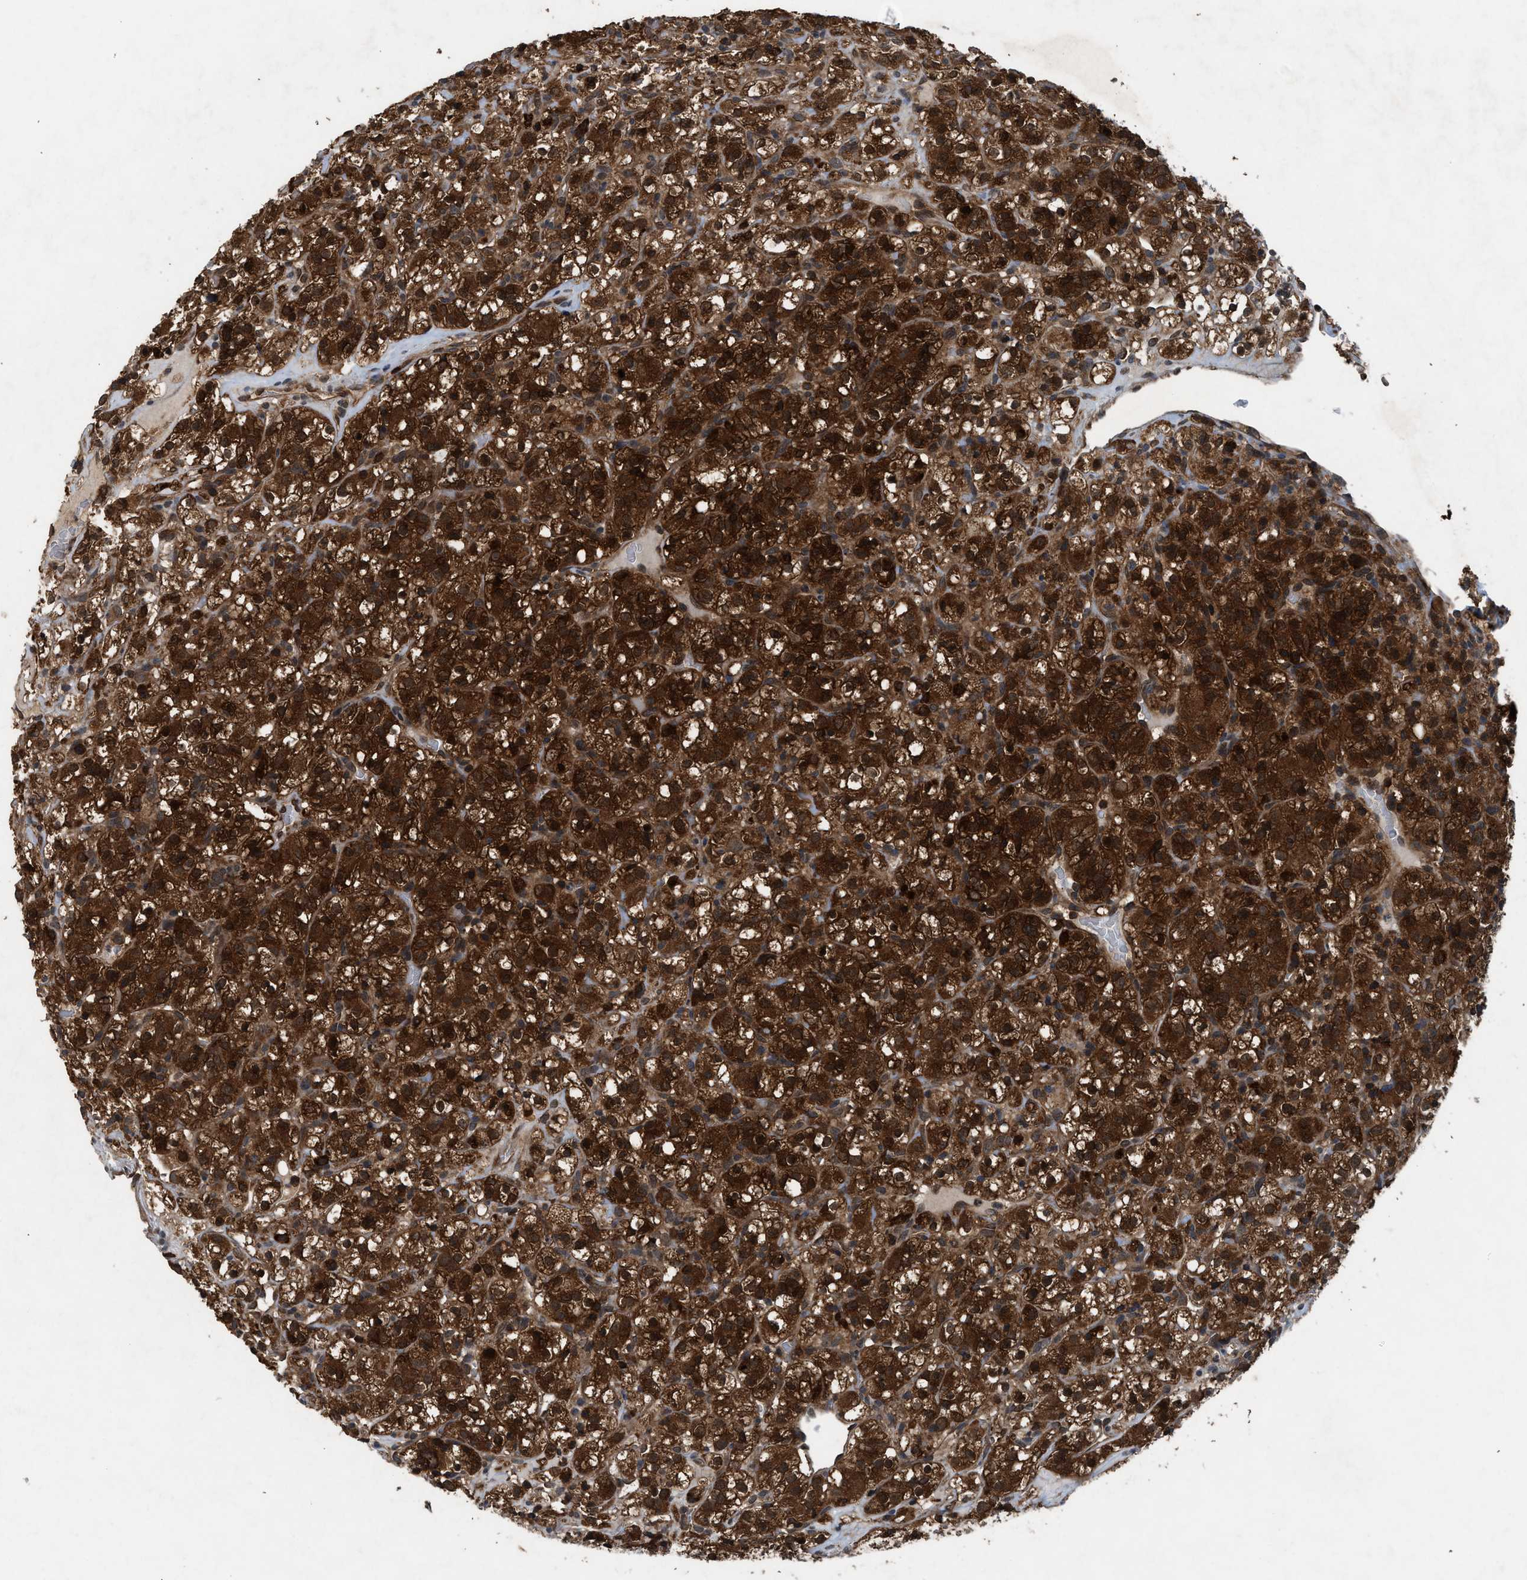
{"staining": {"intensity": "strong", "quantity": ">75%", "location": "cytoplasmic/membranous,nuclear"}, "tissue": "renal cancer", "cell_type": "Tumor cells", "image_type": "cancer", "snomed": [{"axis": "morphology", "description": "Normal tissue, NOS"}, {"axis": "morphology", "description": "Adenocarcinoma, NOS"}, {"axis": "topography", "description": "Kidney"}], "caption": "Renal cancer stained with a protein marker displays strong staining in tumor cells.", "gene": "OXSR1", "patient": {"sex": "female", "age": 72}}